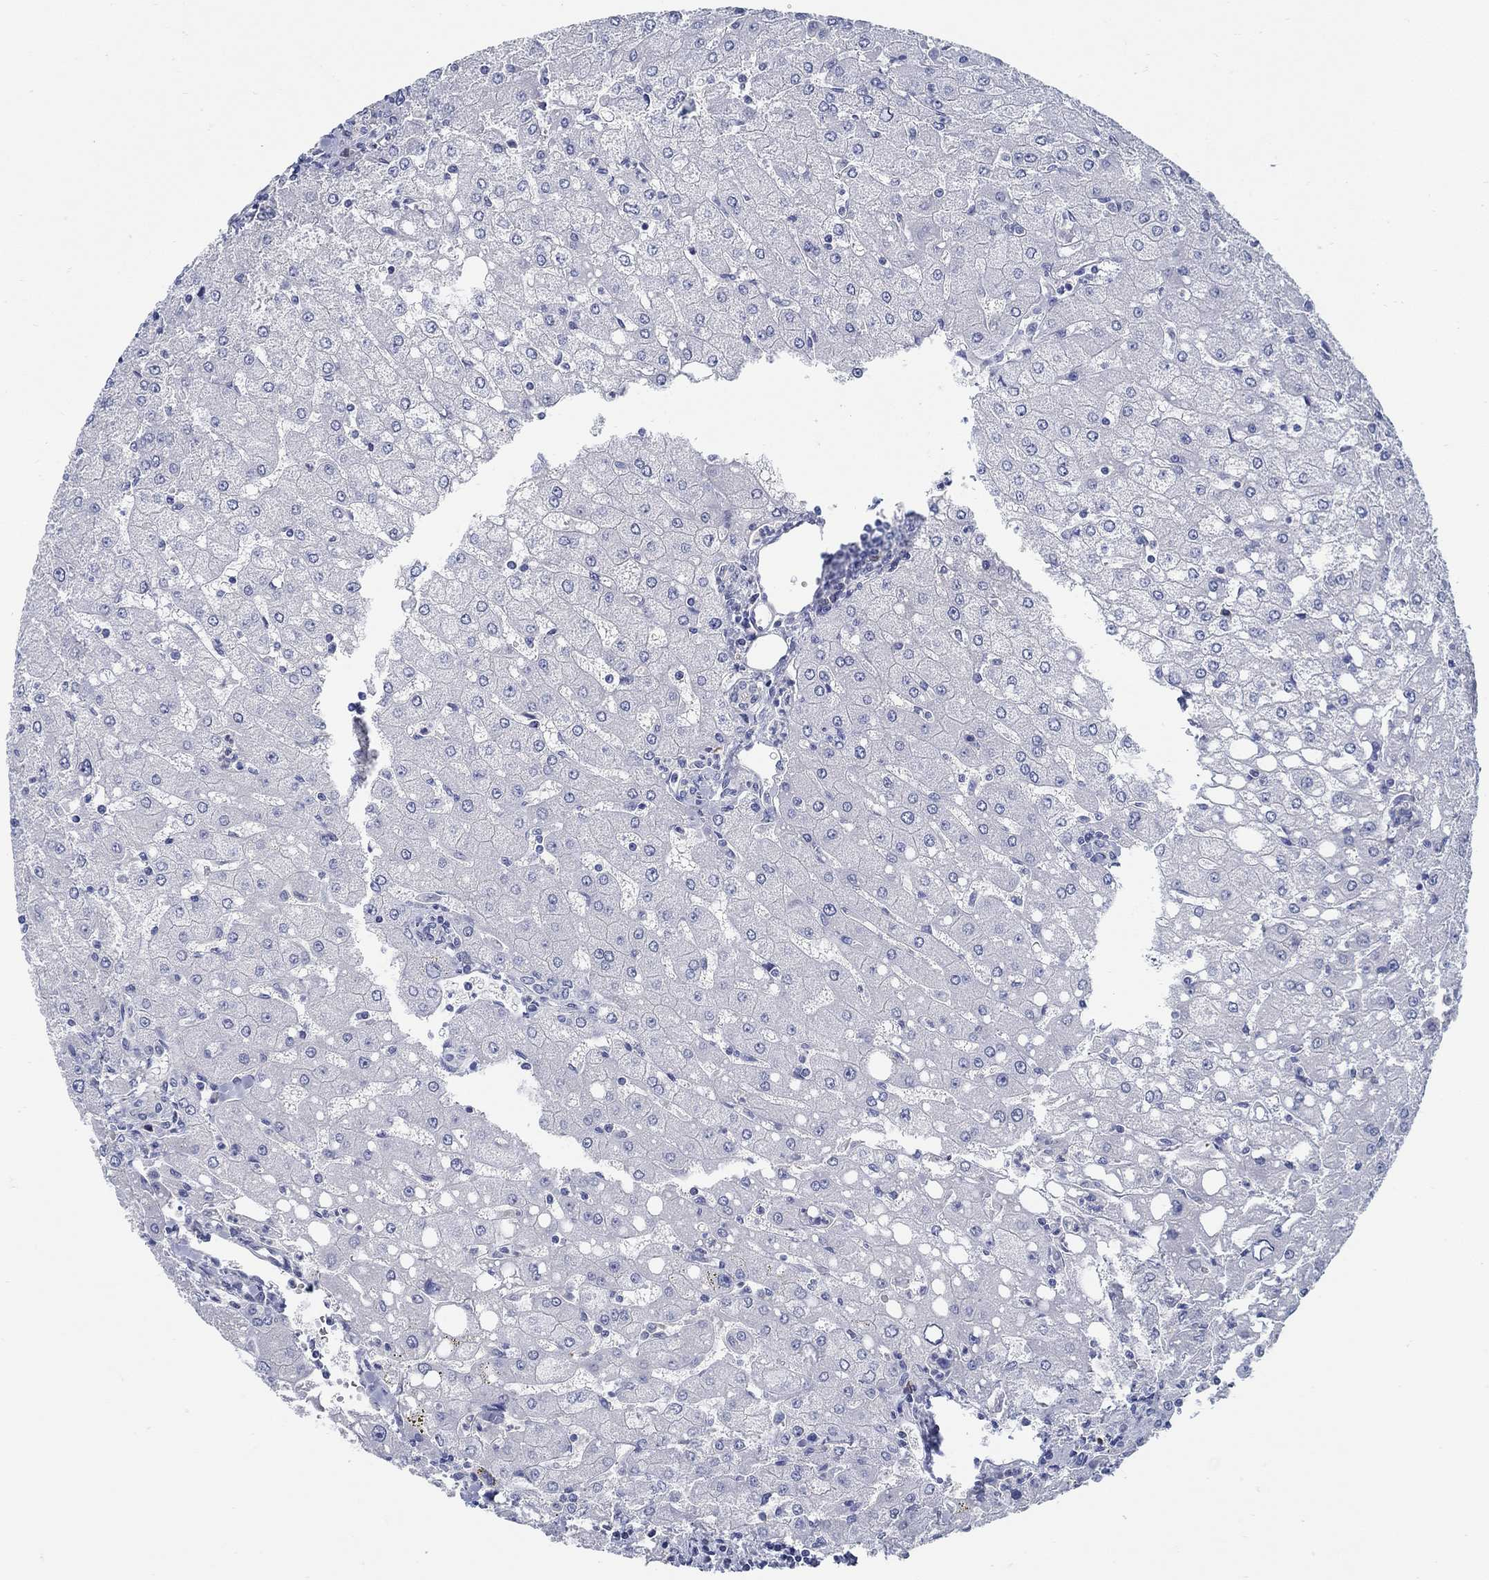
{"staining": {"intensity": "negative", "quantity": "none", "location": "none"}, "tissue": "liver", "cell_type": "Cholangiocytes", "image_type": "normal", "snomed": [{"axis": "morphology", "description": "Normal tissue, NOS"}, {"axis": "topography", "description": "Liver"}], "caption": "IHC of benign human liver demonstrates no staining in cholangiocytes.", "gene": "PCDH11X", "patient": {"sex": "female", "age": 53}}